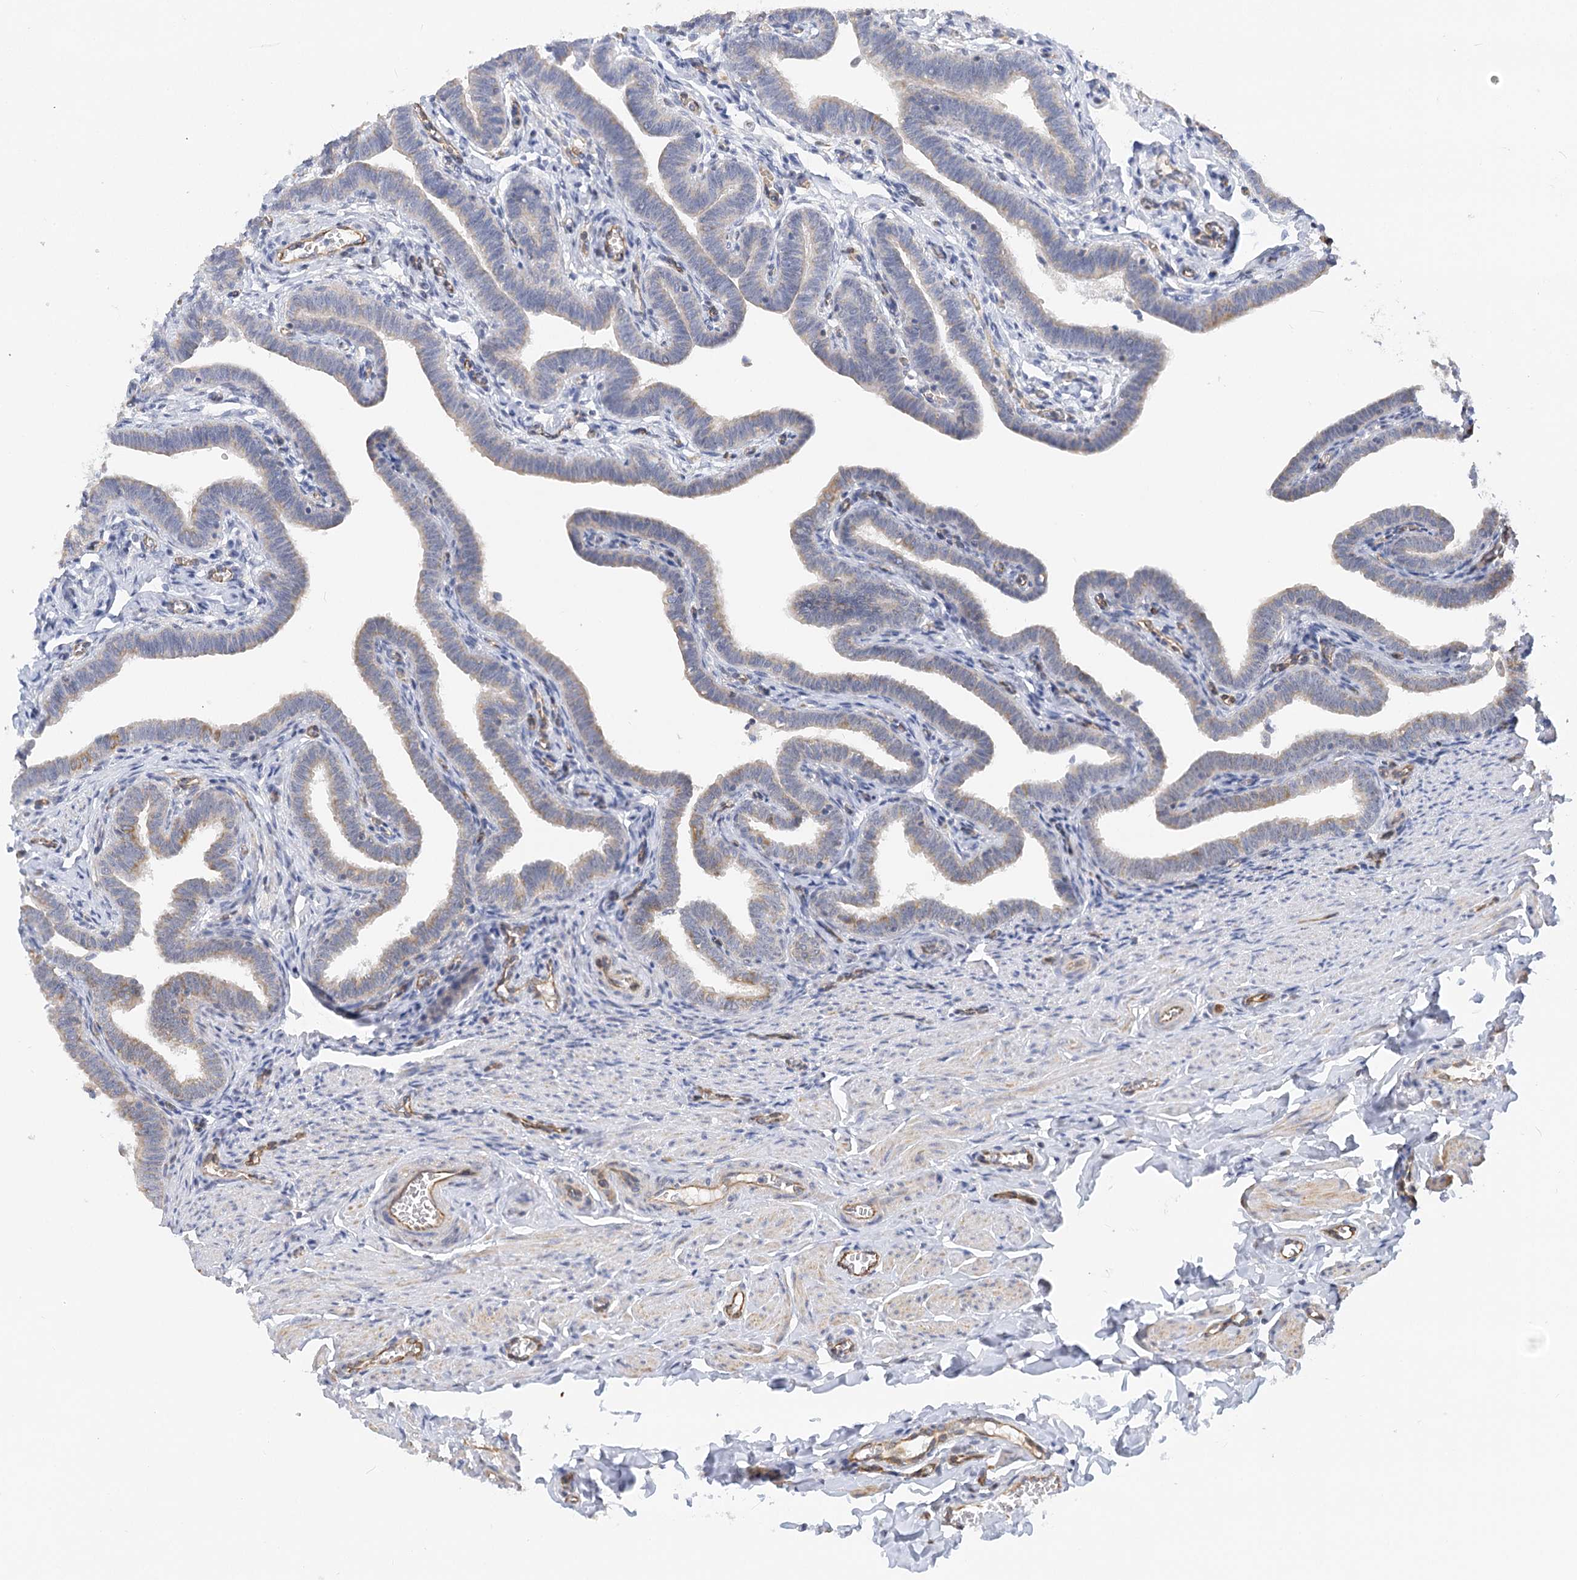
{"staining": {"intensity": "moderate", "quantity": "25%-75%", "location": "cytoplasmic/membranous"}, "tissue": "fallopian tube", "cell_type": "Glandular cells", "image_type": "normal", "snomed": [{"axis": "morphology", "description": "Normal tissue, NOS"}, {"axis": "topography", "description": "Fallopian tube"}], "caption": "The immunohistochemical stain labels moderate cytoplasmic/membranous staining in glandular cells of unremarkable fallopian tube. Nuclei are stained in blue.", "gene": "NELL2", "patient": {"sex": "female", "age": 36}}